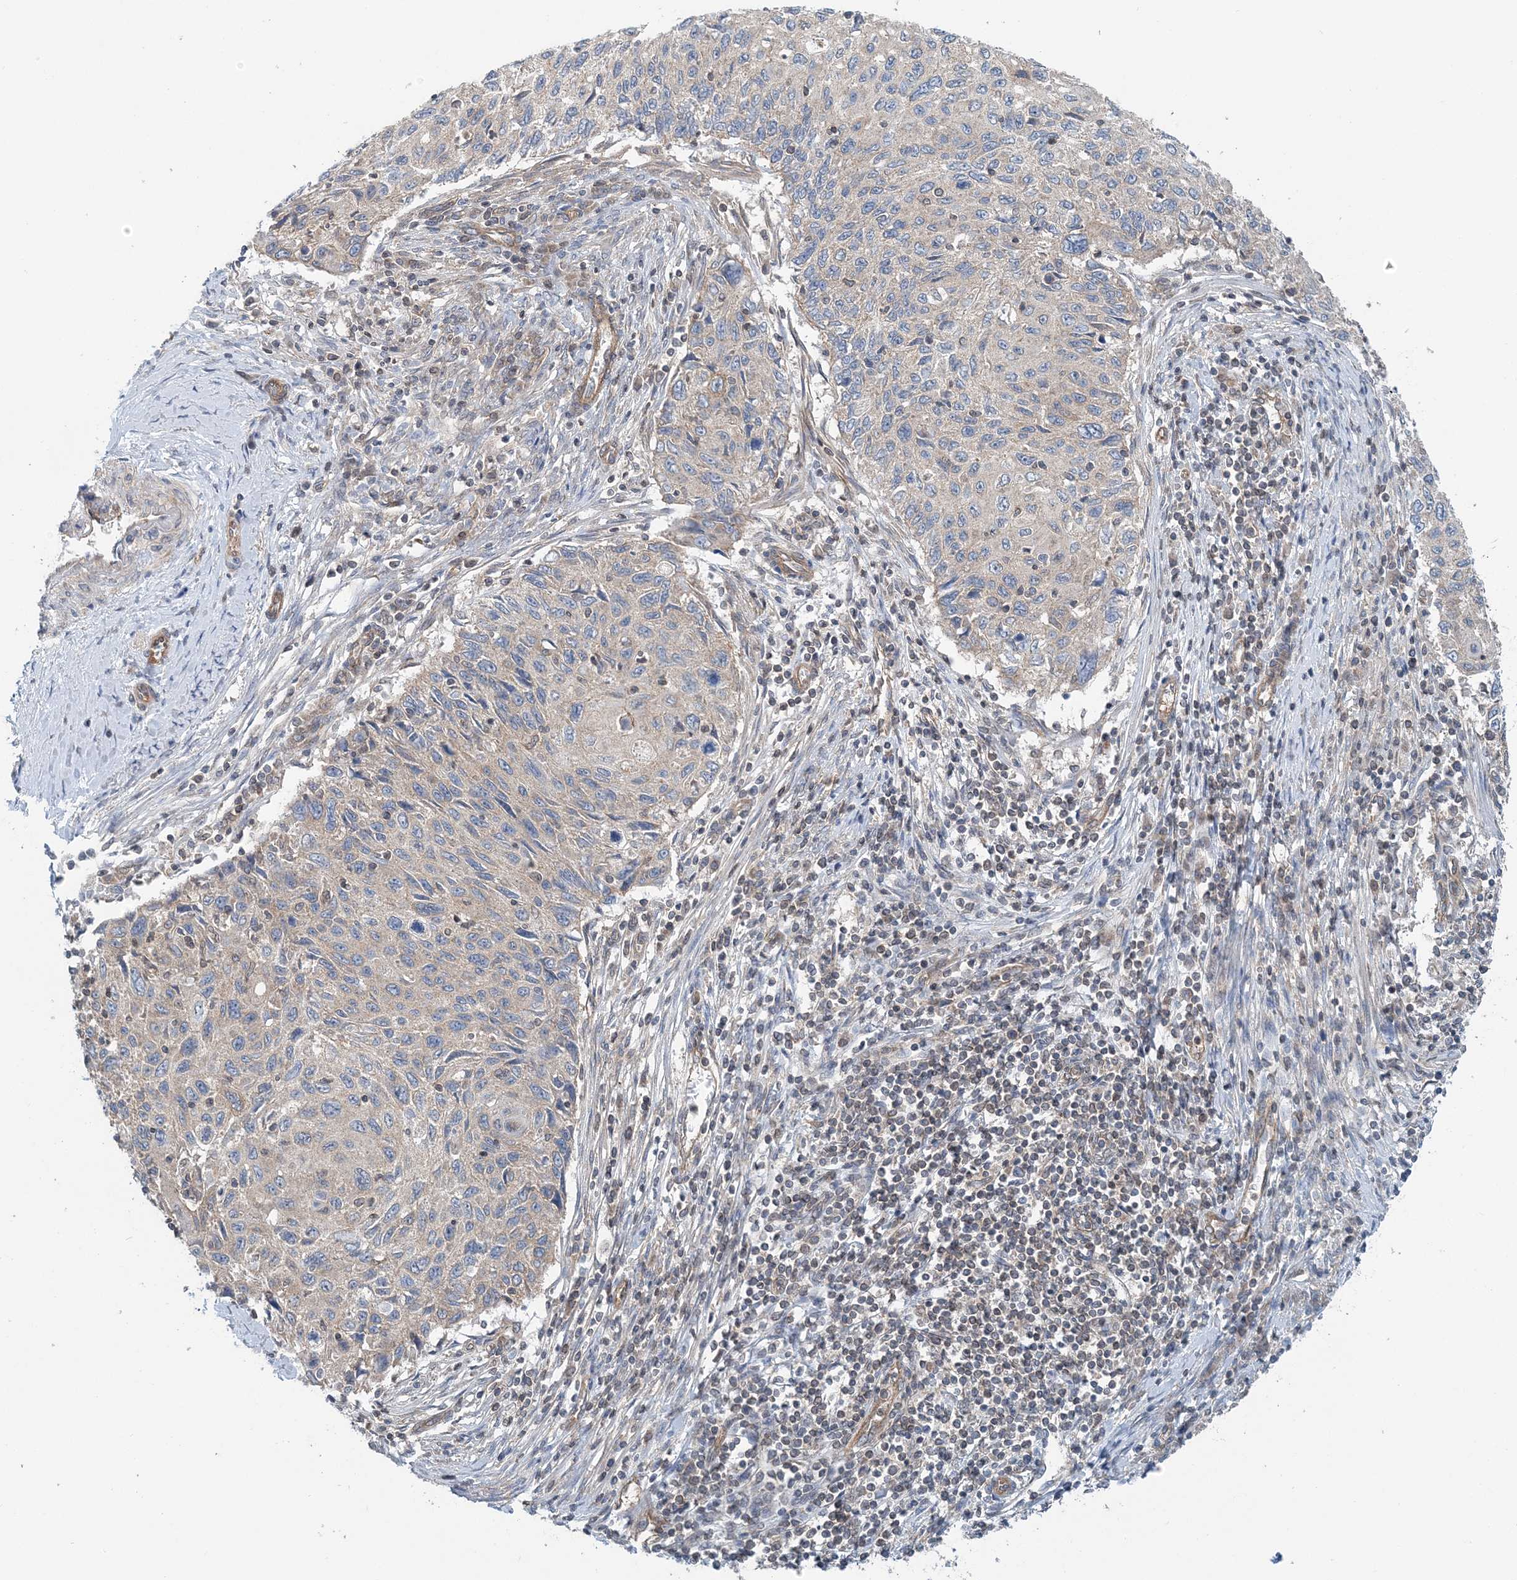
{"staining": {"intensity": "negative", "quantity": "none", "location": "none"}, "tissue": "cervical cancer", "cell_type": "Tumor cells", "image_type": "cancer", "snomed": [{"axis": "morphology", "description": "Squamous cell carcinoma, NOS"}, {"axis": "topography", "description": "Cervix"}], "caption": "This is an immunohistochemistry (IHC) histopathology image of cervical squamous cell carcinoma. There is no positivity in tumor cells.", "gene": "MOB4", "patient": {"sex": "female", "age": 70}}